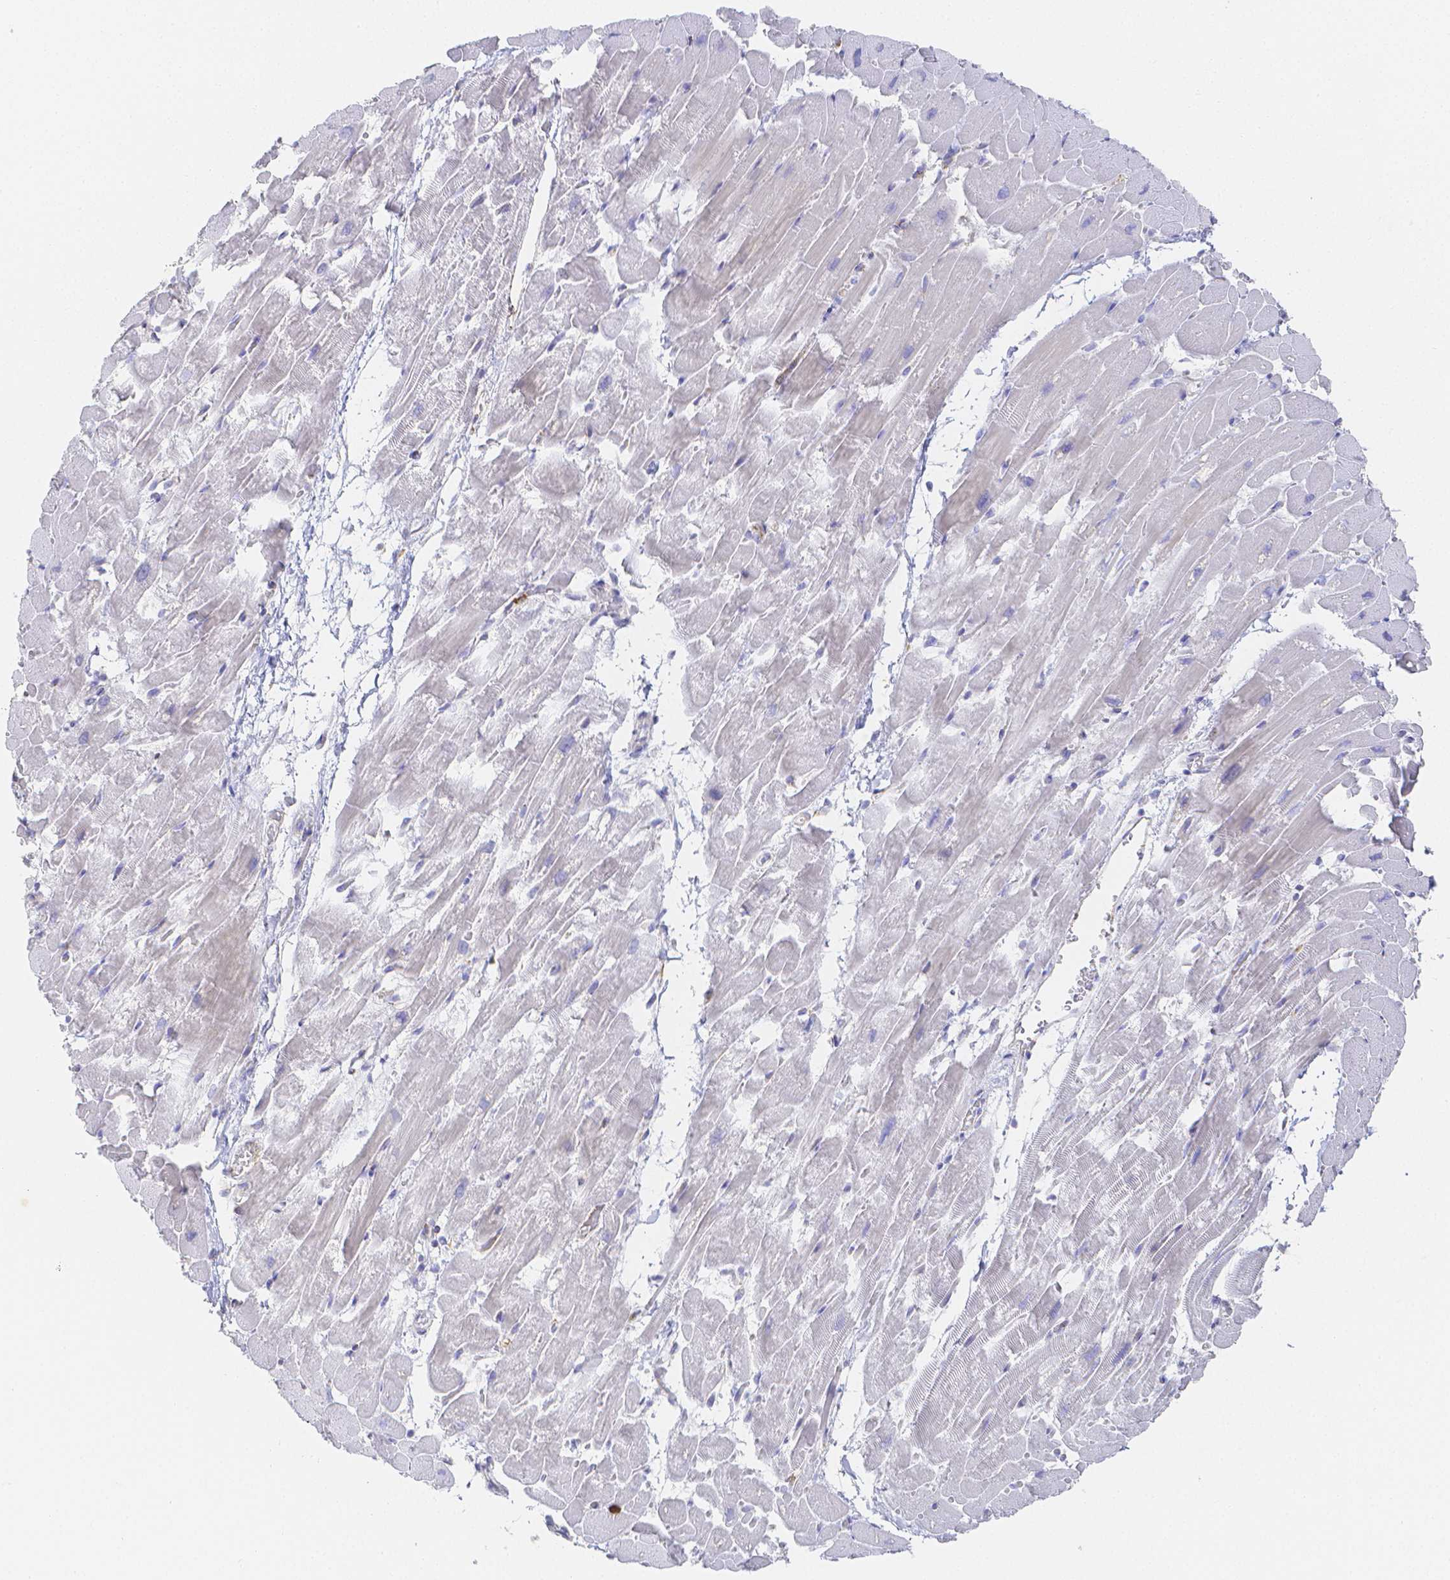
{"staining": {"intensity": "negative", "quantity": "none", "location": "none"}, "tissue": "heart muscle", "cell_type": "Cardiomyocytes", "image_type": "normal", "snomed": [{"axis": "morphology", "description": "Normal tissue, NOS"}, {"axis": "topography", "description": "Heart"}], "caption": "Protein analysis of unremarkable heart muscle demonstrates no significant staining in cardiomyocytes.", "gene": "SMURF1", "patient": {"sex": "male", "age": 37}}